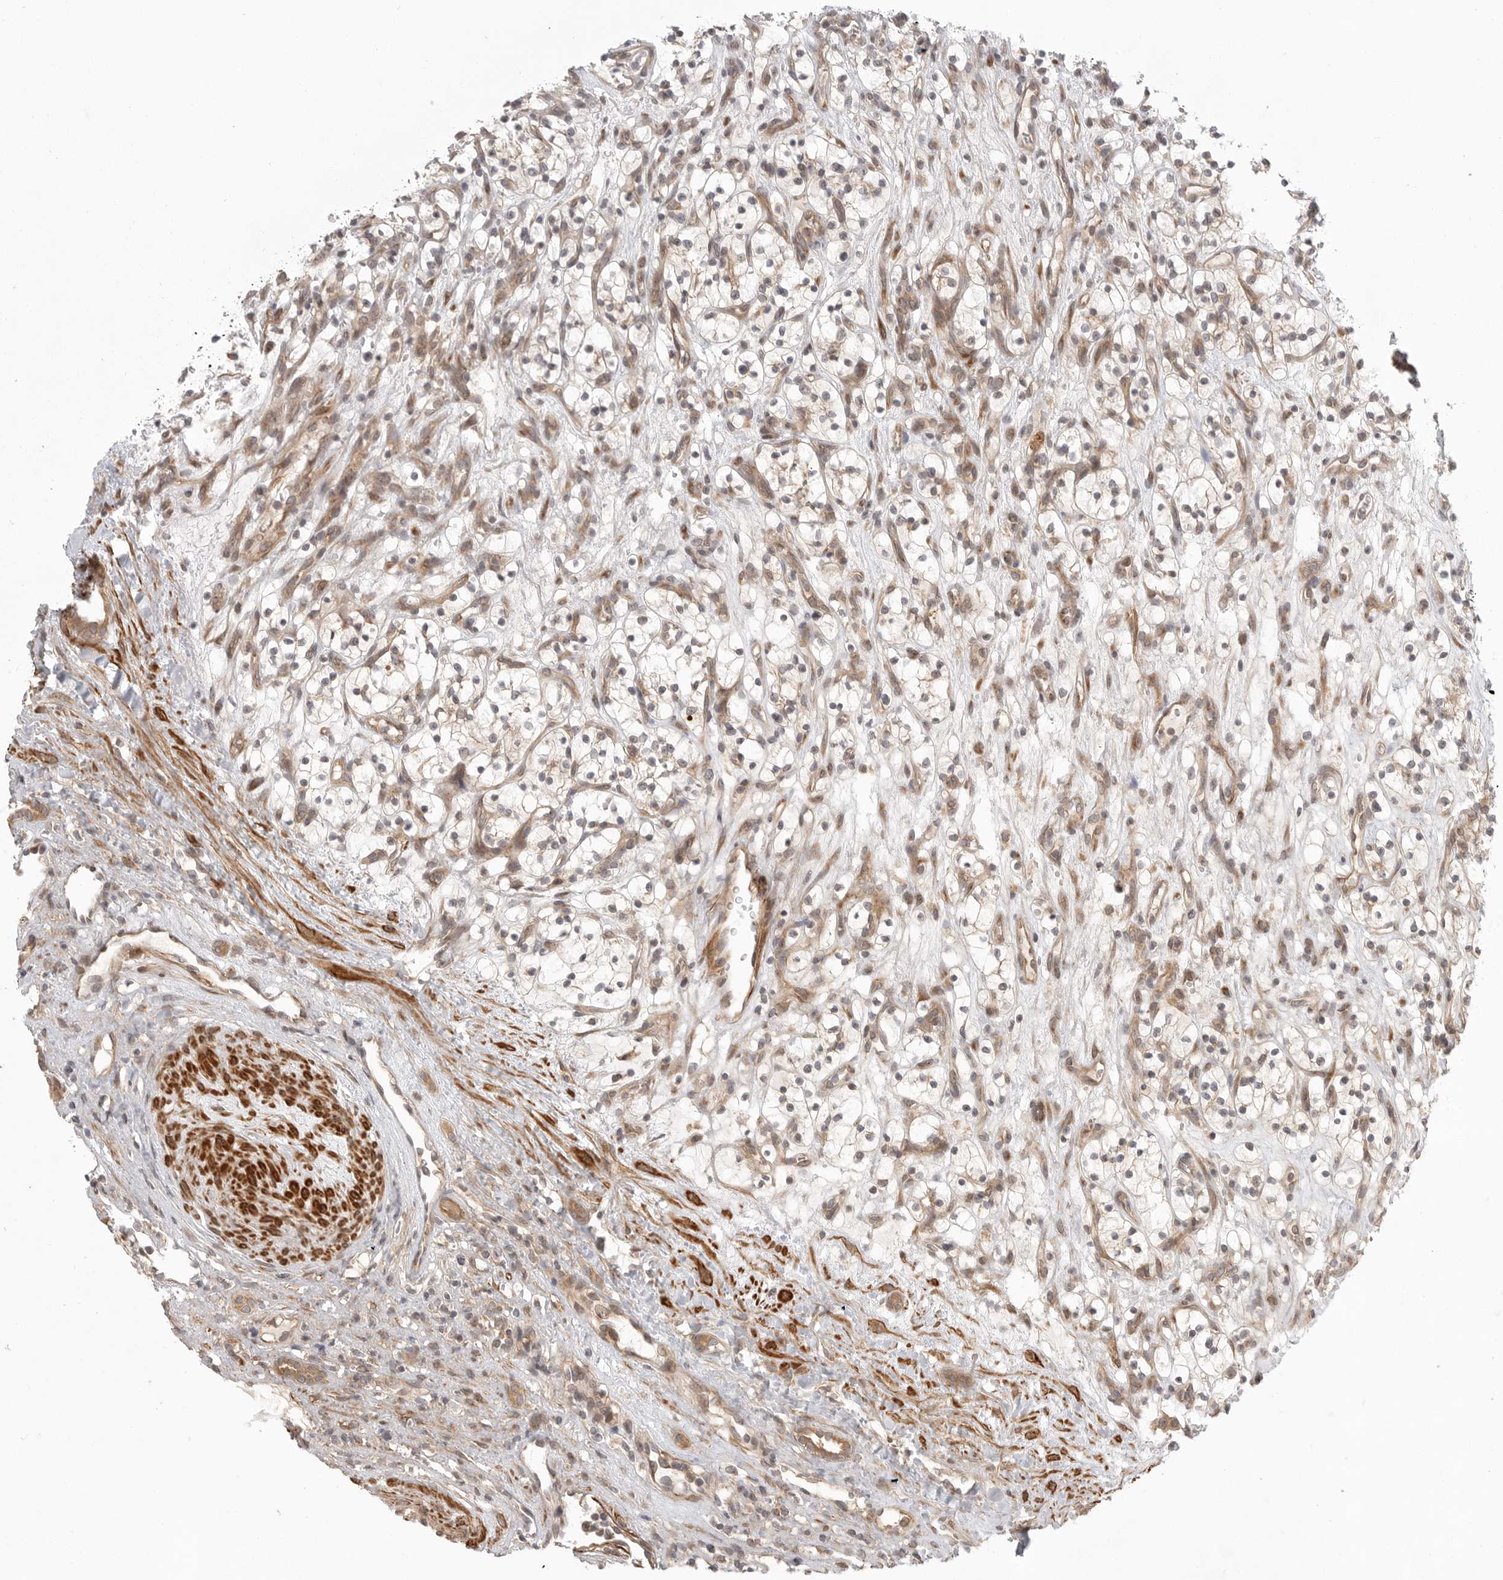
{"staining": {"intensity": "weak", "quantity": ">75%", "location": "cytoplasmic/membranous"}, "tissue": "renal cancer", "cell_type": "Tumor cells", "image_type": "cancer", "snomed": [{"axis": "morphology", "description": "Adenocarcinoma, NOS"}, {"axis": "topography", "description": "Kidney"}], "caption": "Renal cancer (adenocarcinoma) stained for a protein (brown) displays weak cytoplasmic/membranous positive staining in about >75% of tumor cells.", "gene": "CCPG1", "patient": {"sex": "female", "age": 57}}